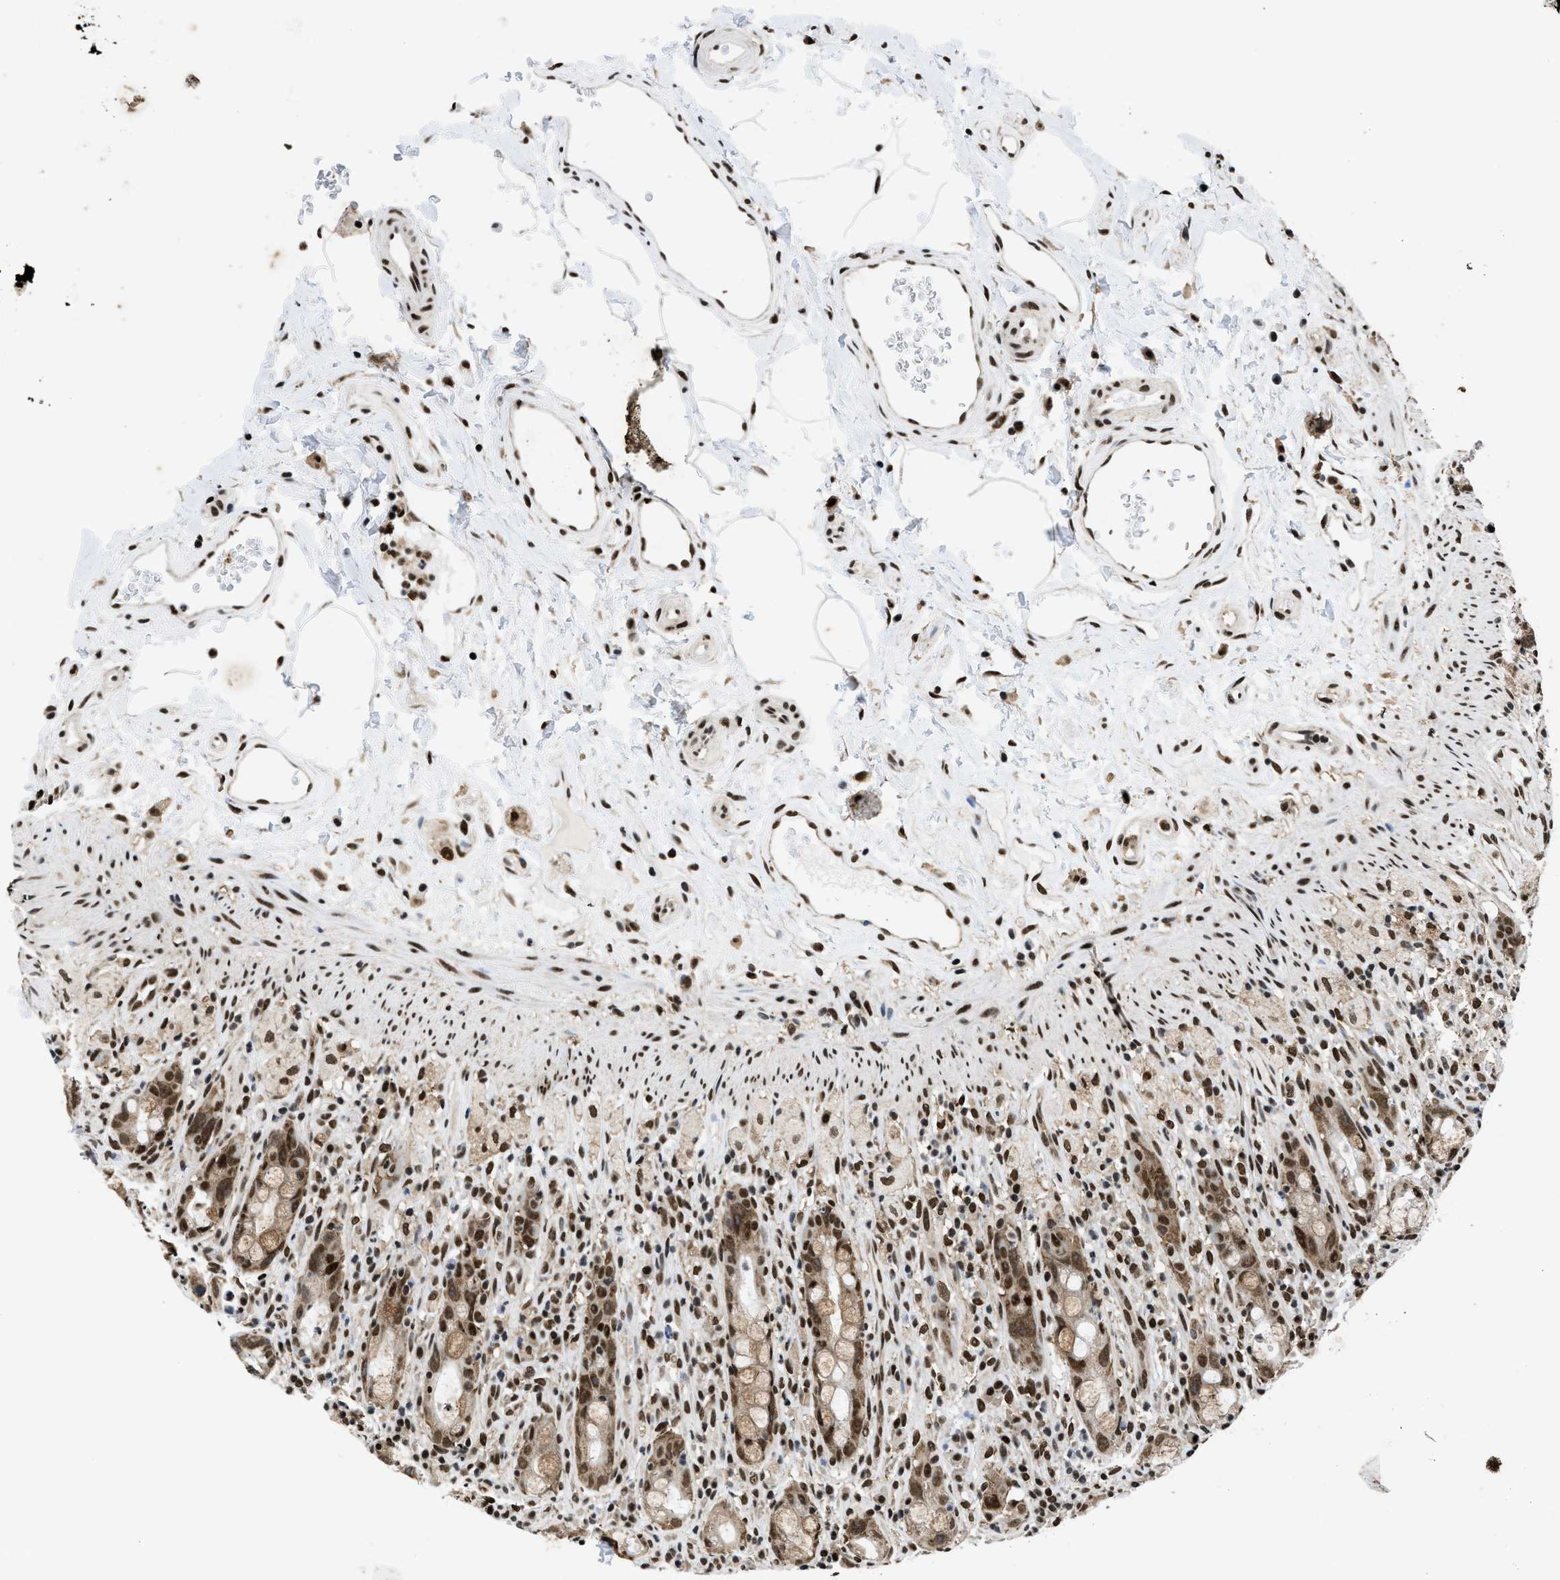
{"staining": {"intensity": "strong", "quantity": ">75%", "location": "cytoplasmic/membranous,nuclear"}, "tissue": "rectum", "cell_type": "Glandular cells", "image_type": "normal", "snomed": [{"axis": "morphology", "description": "Normal tissue, NOS"}, {"axis": "topography", "description": "Rectum"}], "caption": "Protein staining of benign rectum demonstrates strong cytoplasmic/membranous,nuclear positivity in about >75% of glandular cells. The protein is shown in brown color, while the nuclei are stained blue.", "gene": "HNRNPF", "patient": {"sex": "male", "age": 44}}